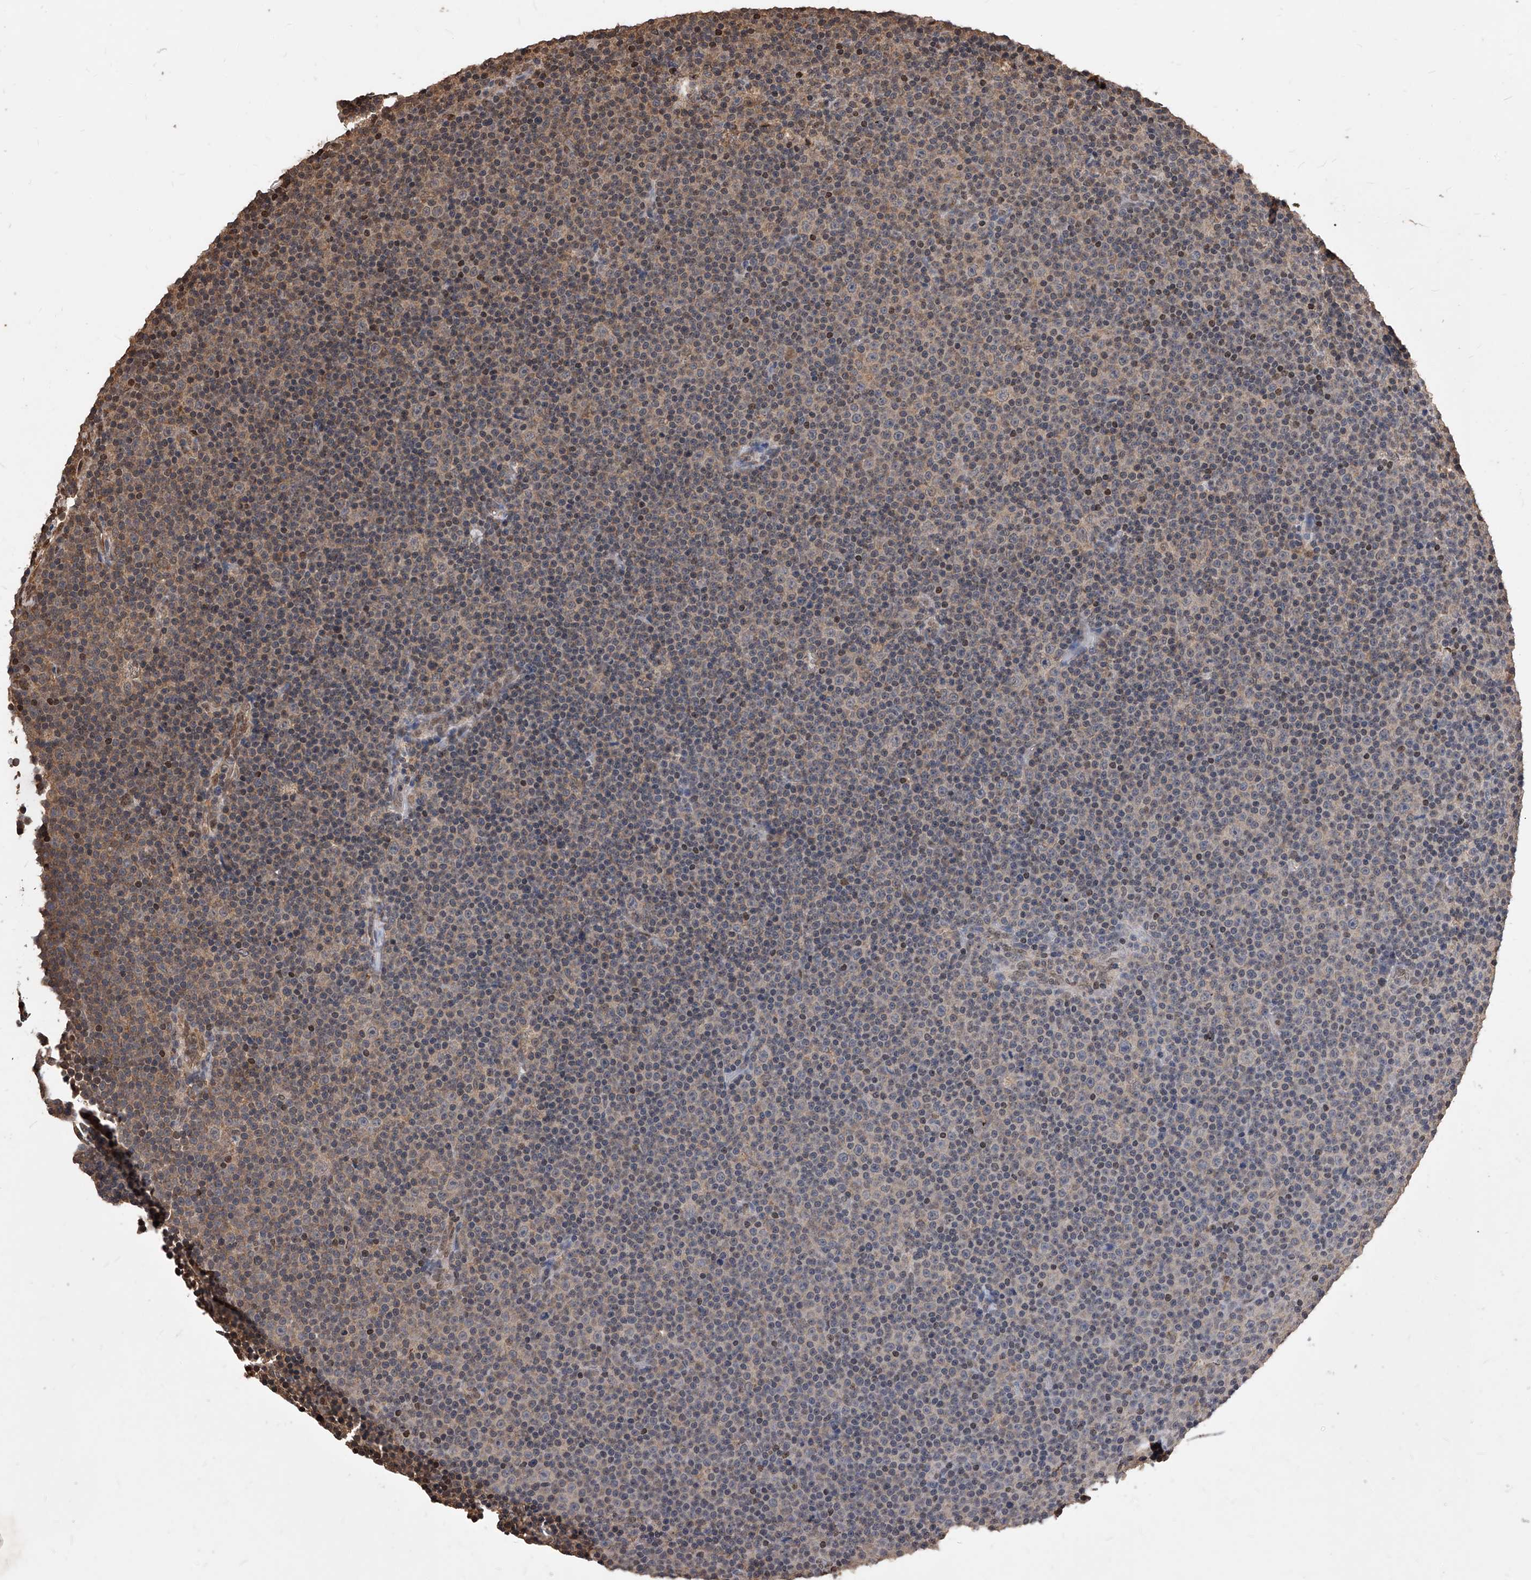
{"staining": {"intensity": "negative", "quantity": "none", "location": "none"}, "tissue": "lymphoma", "cell_type": "Tumor cells", "image_type": "cancer", "snomed": [{"axis": "morphology", "description": "Malignant lymphoma, non-Hodgkin's type, Low grade"}, {"axis": "topography", "description": "Lymph node"}], "caption": "Lymphoma stained for a protein using immunohistochemistry exhibits no expression tumor cells.", "gene": "ID1", "patient": {"sex": "female", "age": 67}}